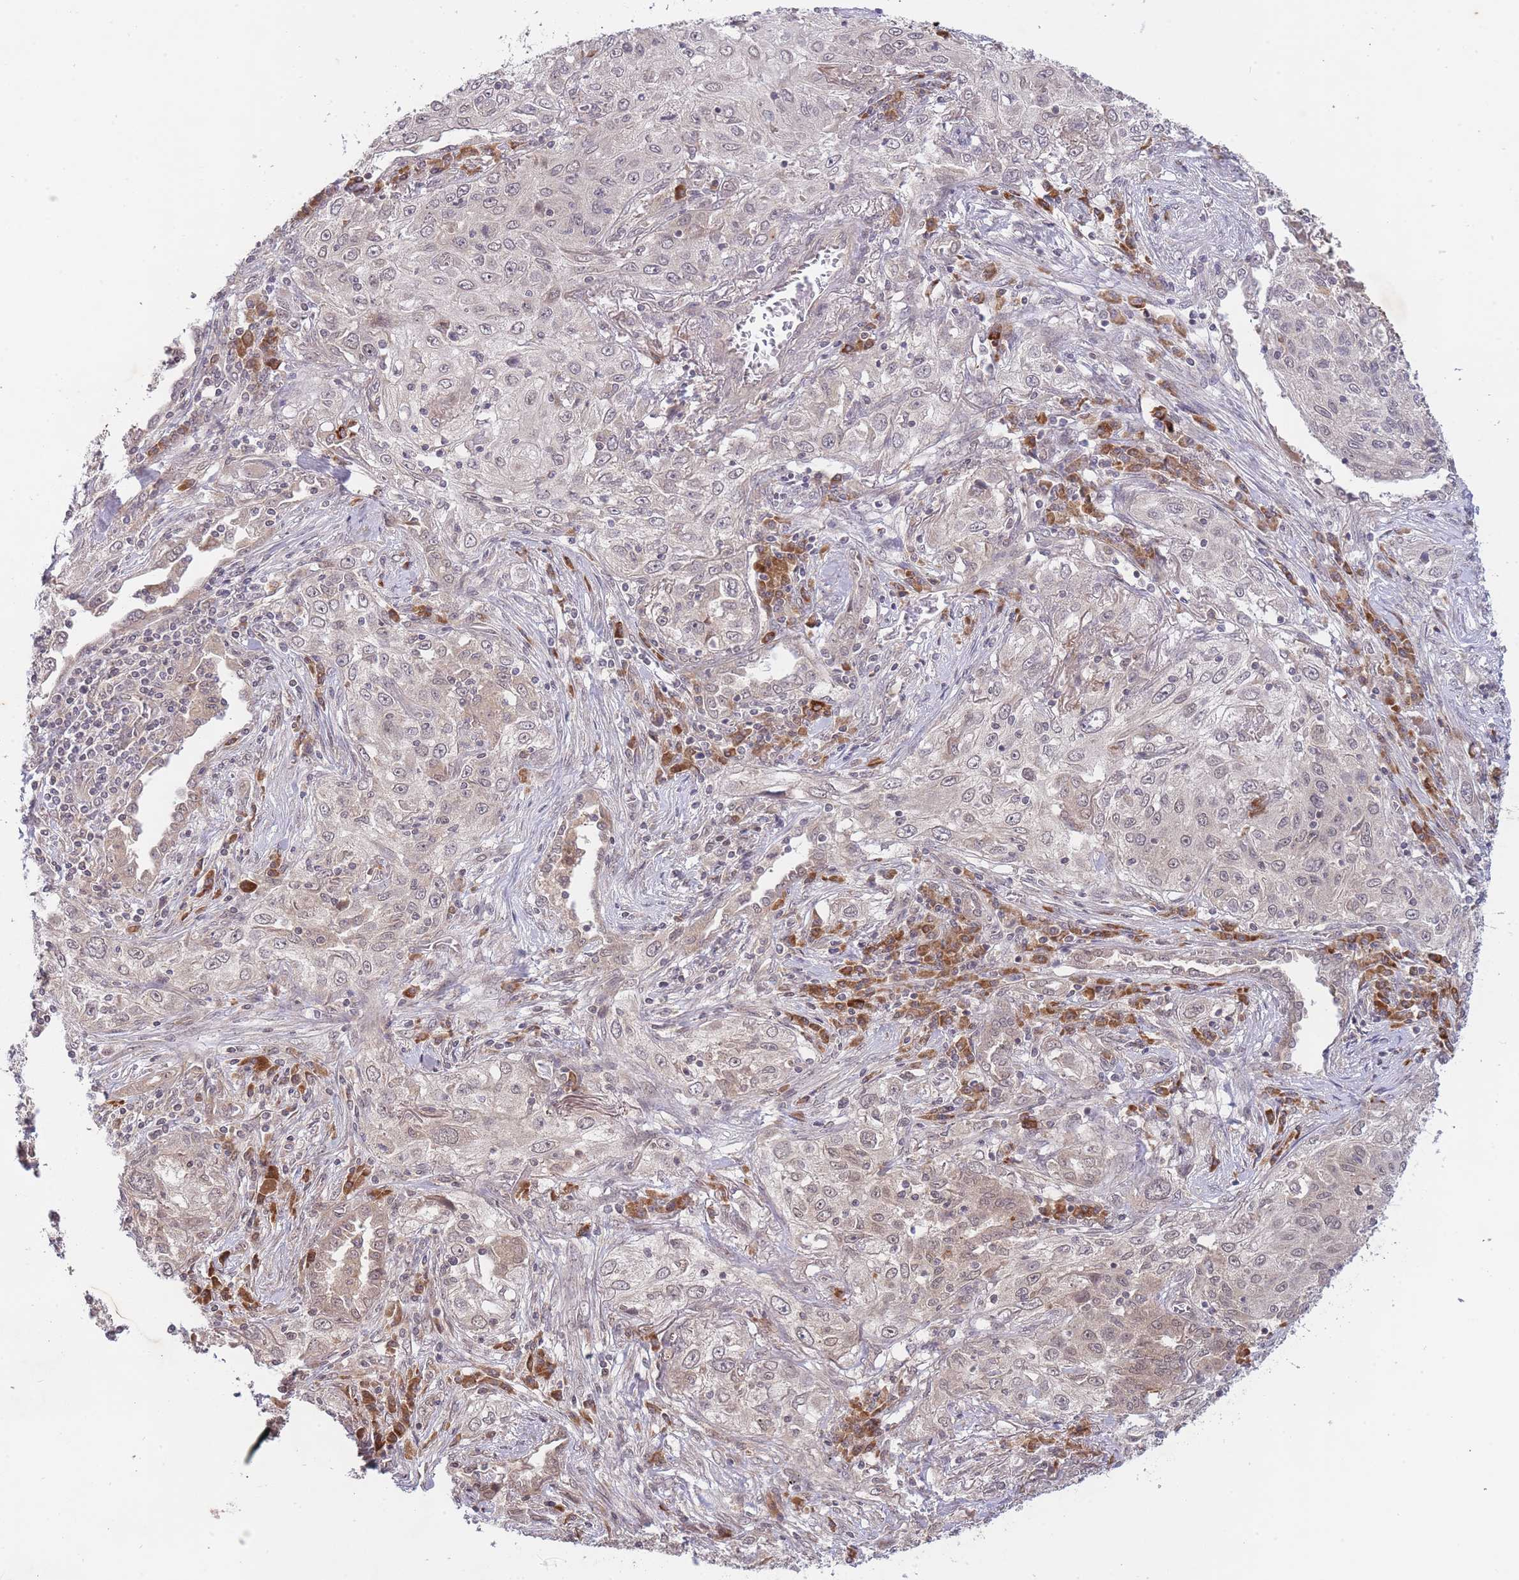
{"staining": {"intensity": "weak", "quantity": "<25%", "location": "cytoplasmic/membranous,nuclear"}, "tissue": "lung cancer", "cell_type": "Tumor cells", "image_type": "cancer", "snomed": [{"axis": "morphology", "description": "Squamous cell carcinoma, NOS"}, {"axis": "topography", "description": "Lung"}], "caption": "Tumor cells are negative for protein expression in human lung cancer.", "gene": "SMC6", "patient": {"sex": "female", "age": 69}}